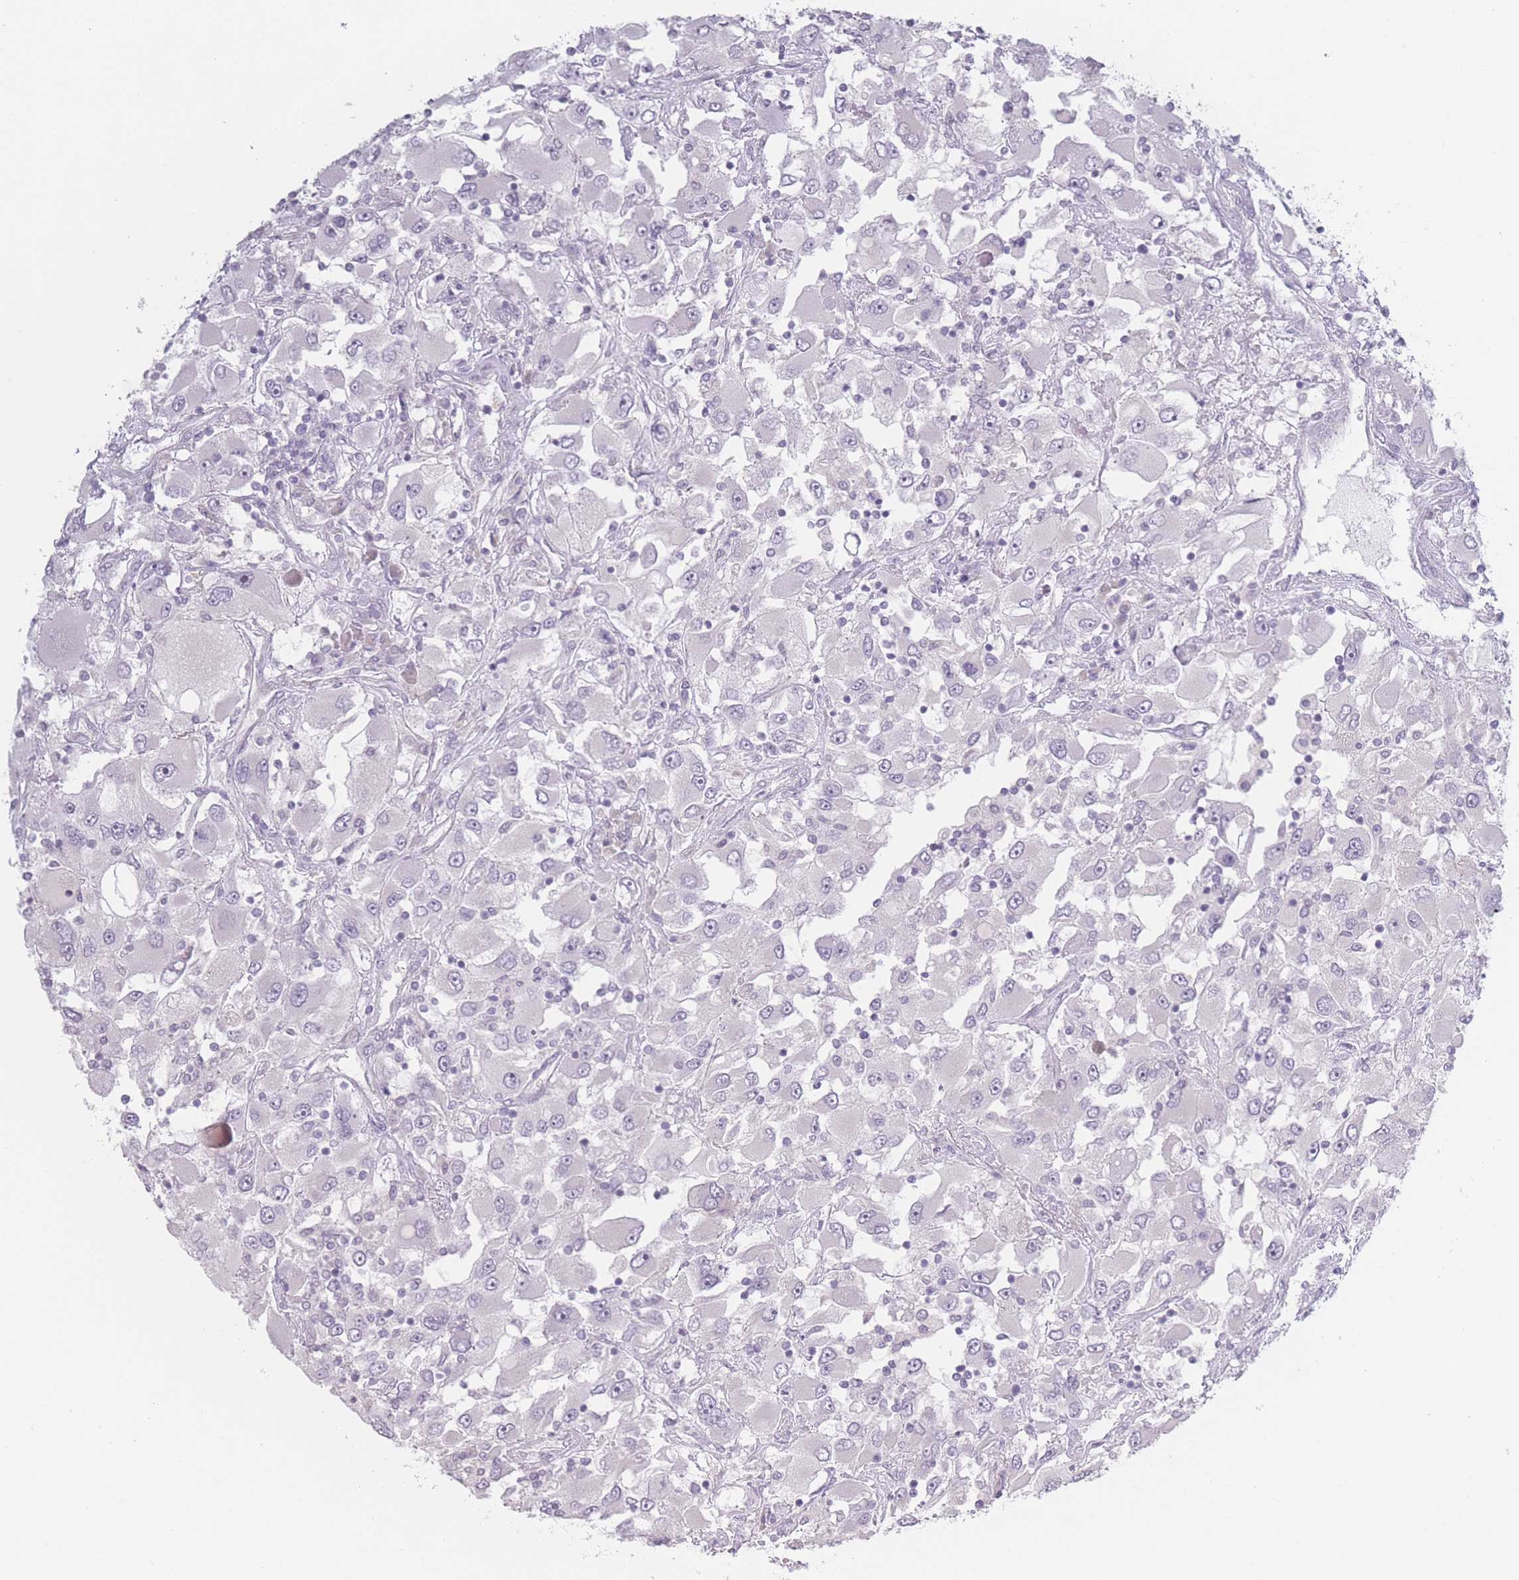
{"staining": {"intensity": "negative", "quantity": "none", "location": "none"}, "tissue": "renal cancer", "cell_type": "Tumor cells", "image_type": "cancer", "snomed": [{"axis": "morphology", "description": "Adenocarcinoma, NOS"}, {"axis": "topography", "description": "Kidney"}], "caption": "There is no significant staining in tumor cells of adenocarcinoma (renal).", "gene": "RASL10B", "patient": {"sex": "female", "age": 52}}